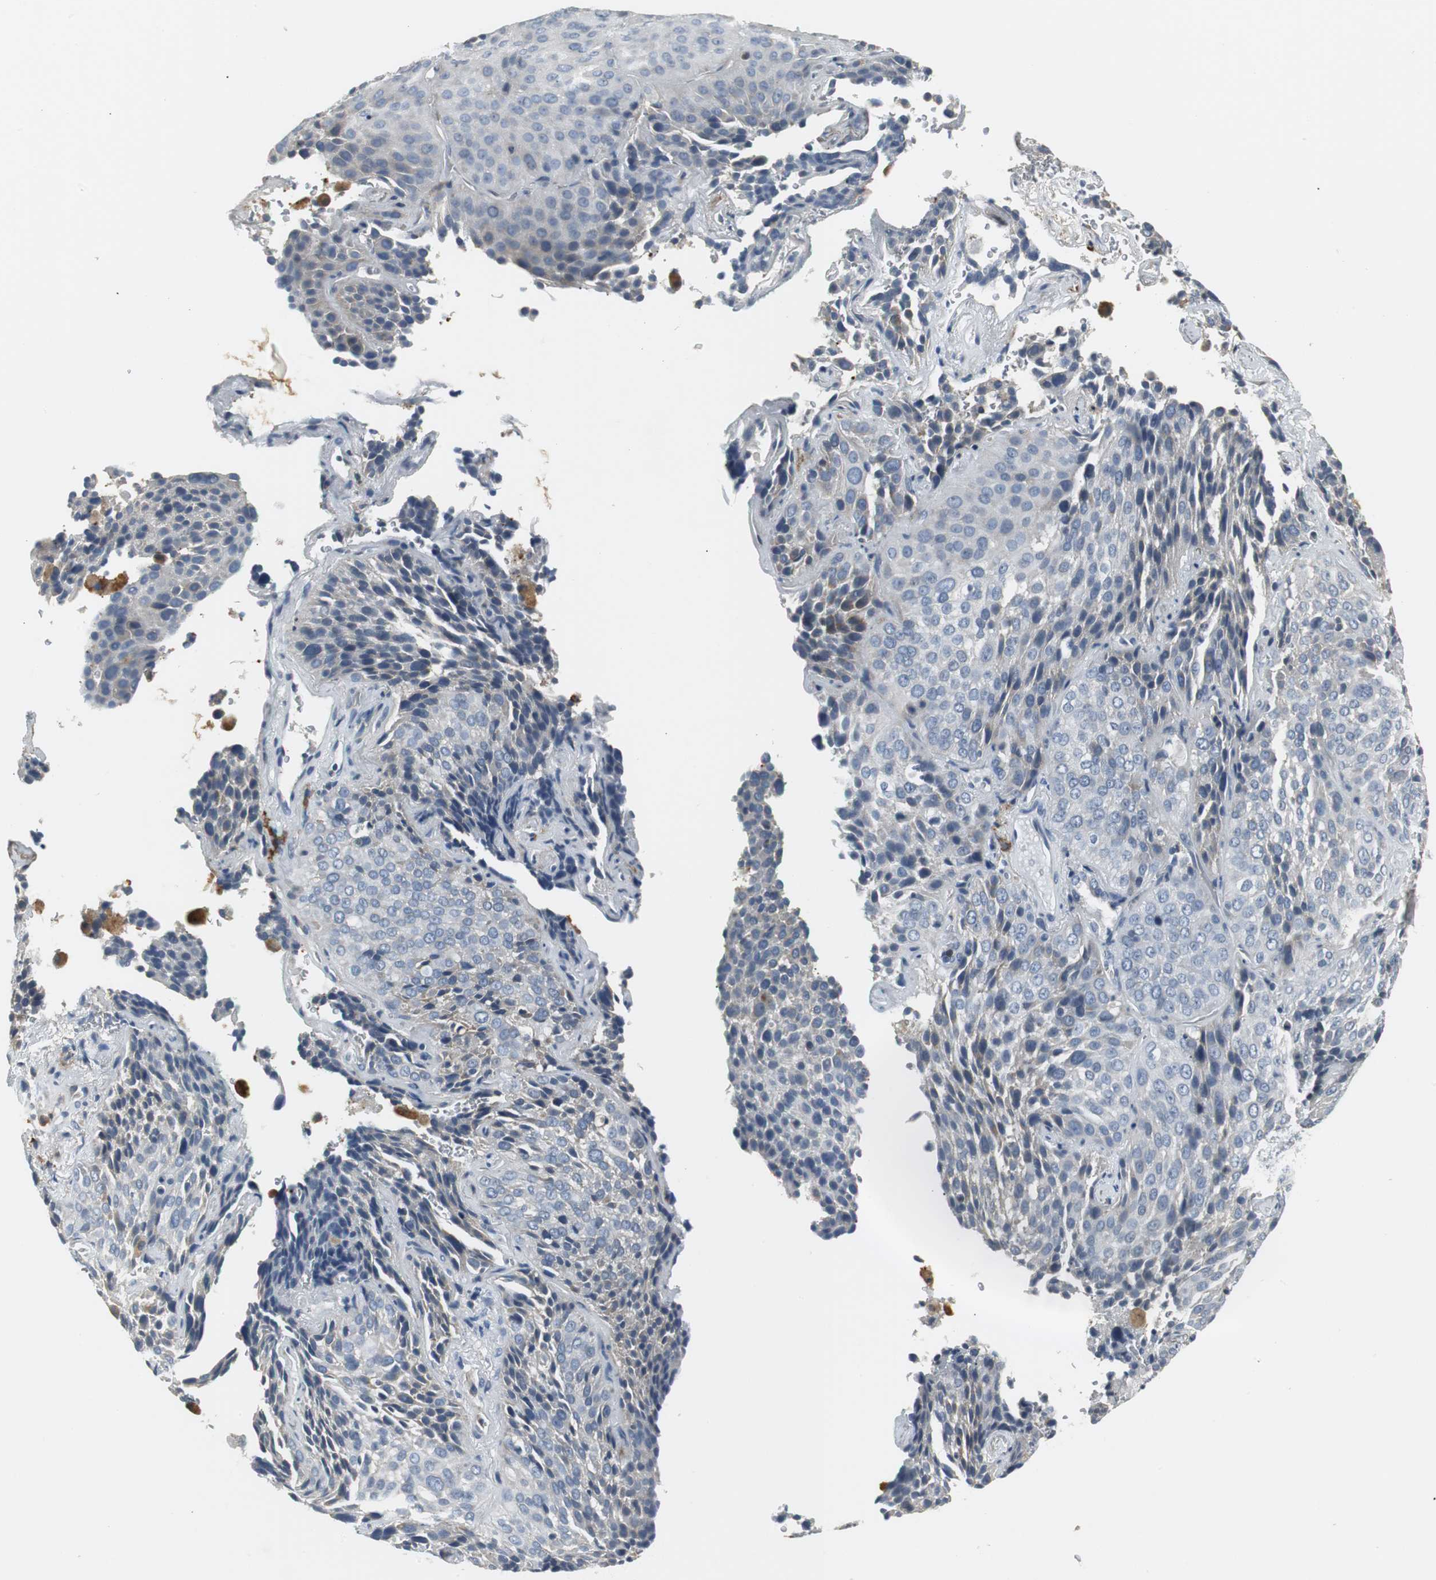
{"staining": {"intensity": "negative", "quantity": "none", "location": "none"}, "tissue": "lung cancer", "cell_type": "Tumor cells", "image_type": "cancer", "snomed": [{"axis": "morphology", "description": "Squamous cell carcinoma, NOS"}, {"axis": "topography", "description": "Lung"}], "caption": "Immunohistochemical staining of human squamous cell carcinoma (lung) demonstrates no significant expression in tumor cells.", "gene": "SLC2A5", "patient": {"sex": "male", "age": 54}}